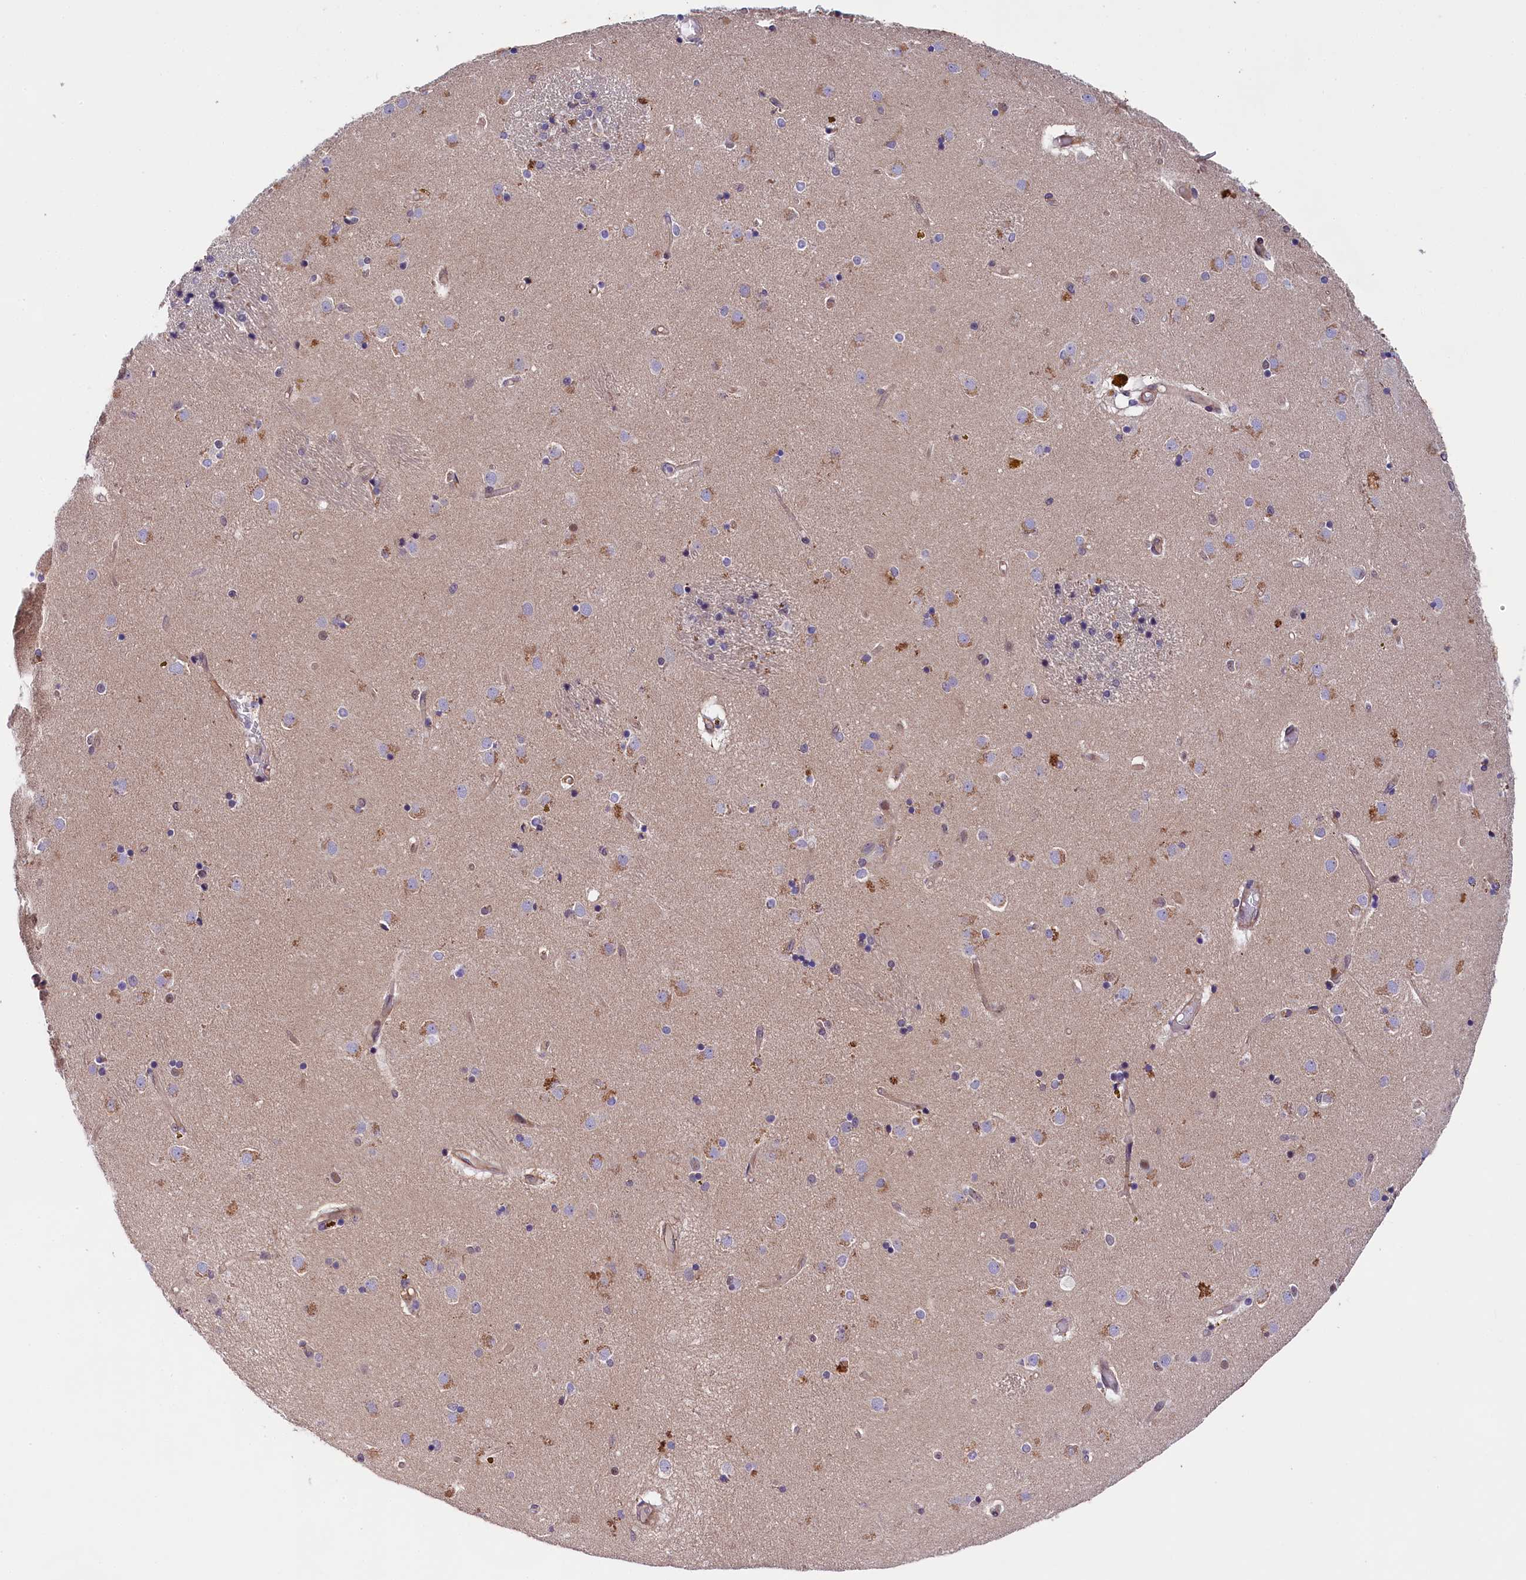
{"staining": {"intensity": "negative", "quantity": "none", "location": "none"}, "tissue": "caudate", "cell_type": "Glial cells", "image_type": "normal", "snomed": [{"axis": "morphology", "description": "Normal tissue, NOS"}, {"axis": "topography", "description": "Lateral ventricle wall"}], "caption": "This is an IHC histopathology image of normal human caudate. There is no positivity in glial cells.", "gene": "SP4", "patient": {"sex": "male", "age": 70}}